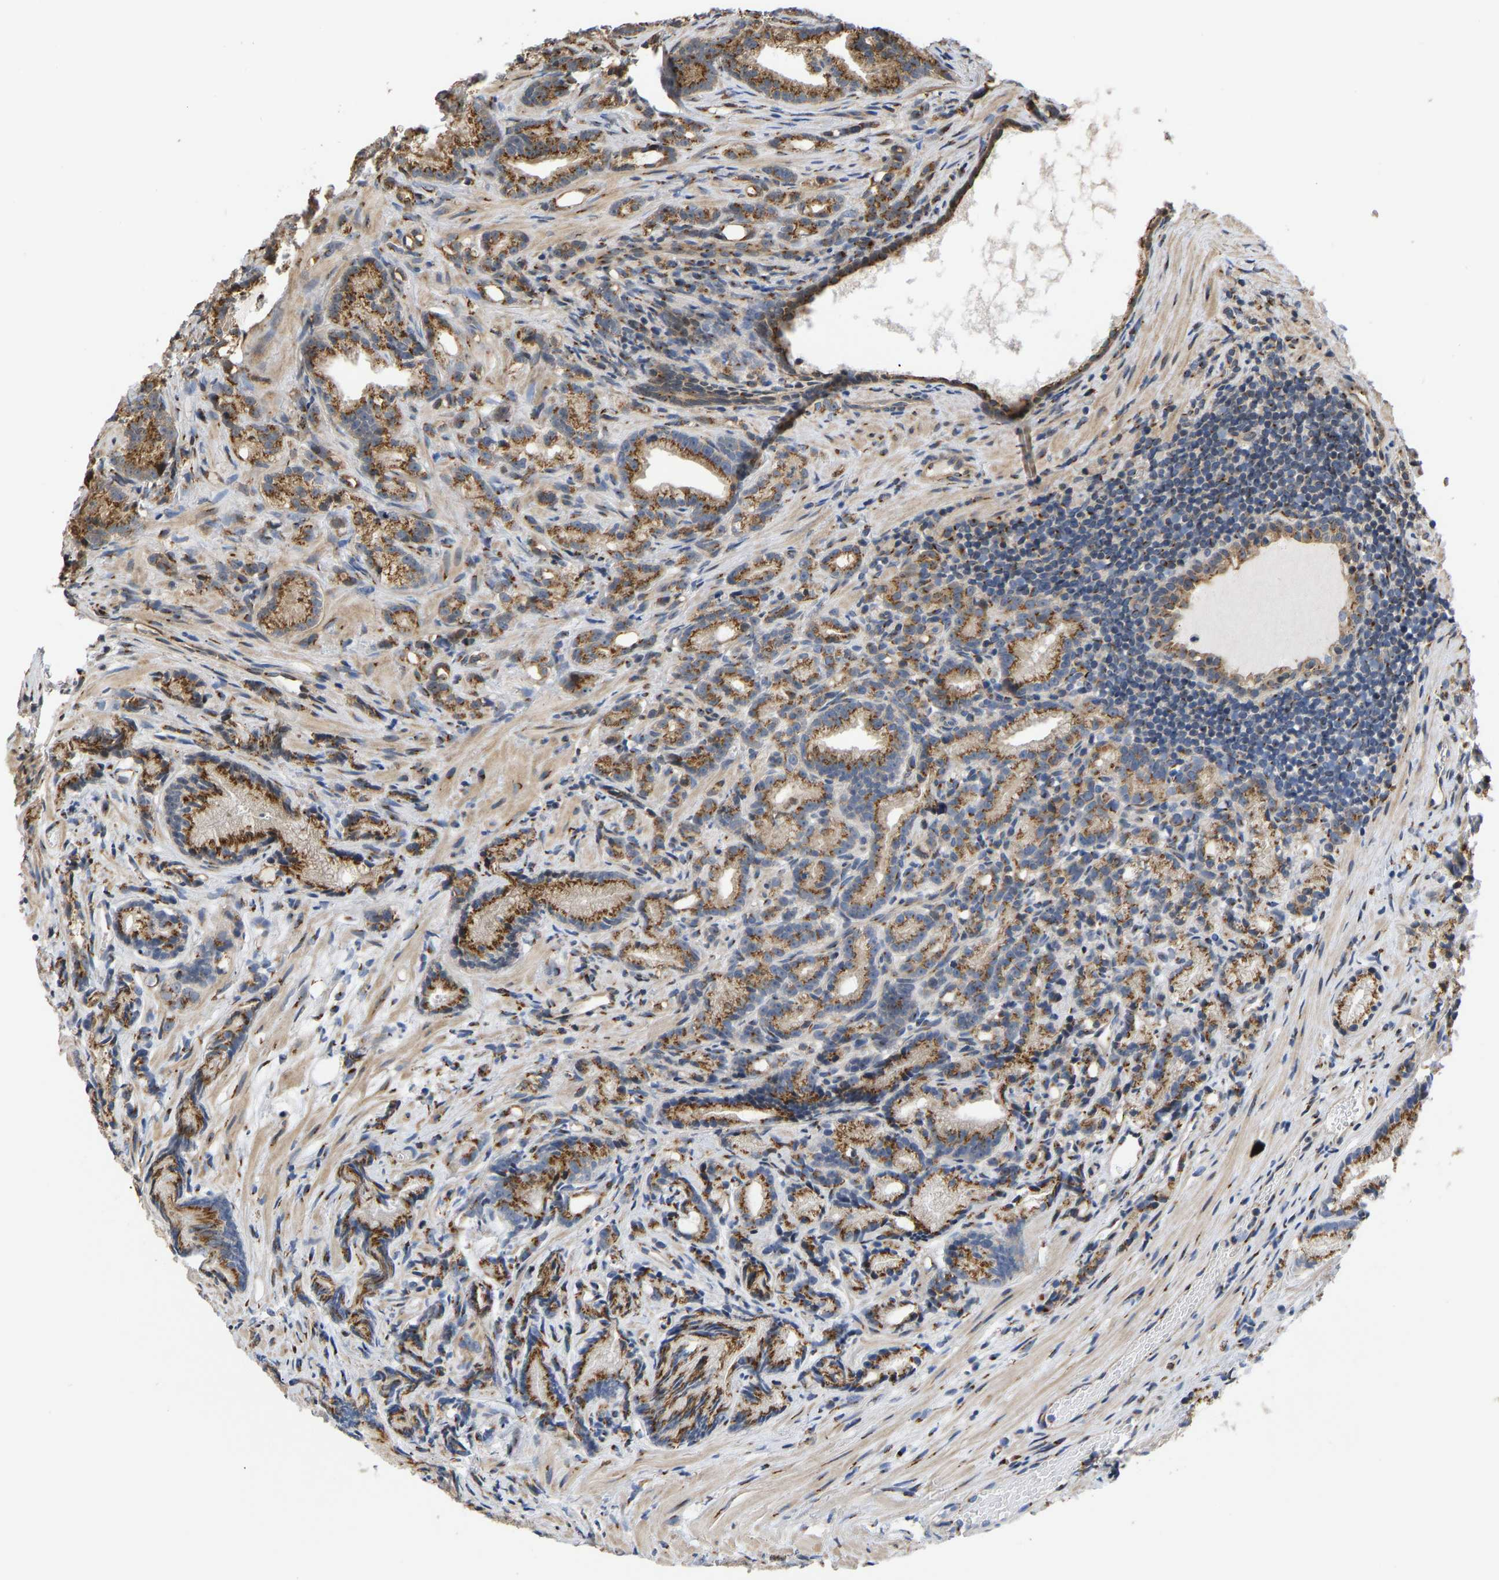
{"staining": {"intensity": "strong", "quantity": ">75%", "location": "cytoplasmic/membranous"}, "tissue": "prostate cancer", "cell_type": "Tumor cells", "image_type": "cancer", "snomed": [{"axis": "morphology", "description": "Adenocarcinoma, Low grade"}, {"axis": "topography", "description": "Prostate"}], "caption": "The photomicrograph shows immunohistochemical staining of prostate adenocarcinoma (low-grade). There is strong cytoplasmic/membranous positivity is seen in about >75% of tumor cells. The staining was performed using DAB (3,3'-diaminobenzidine) to visualize the protein expression in brown, while the nuclei were stained in blue with hematoxylin (Magnification: 20x).", "gene": "YIPF4", "patient": {"sex": "male", "age": 89}}